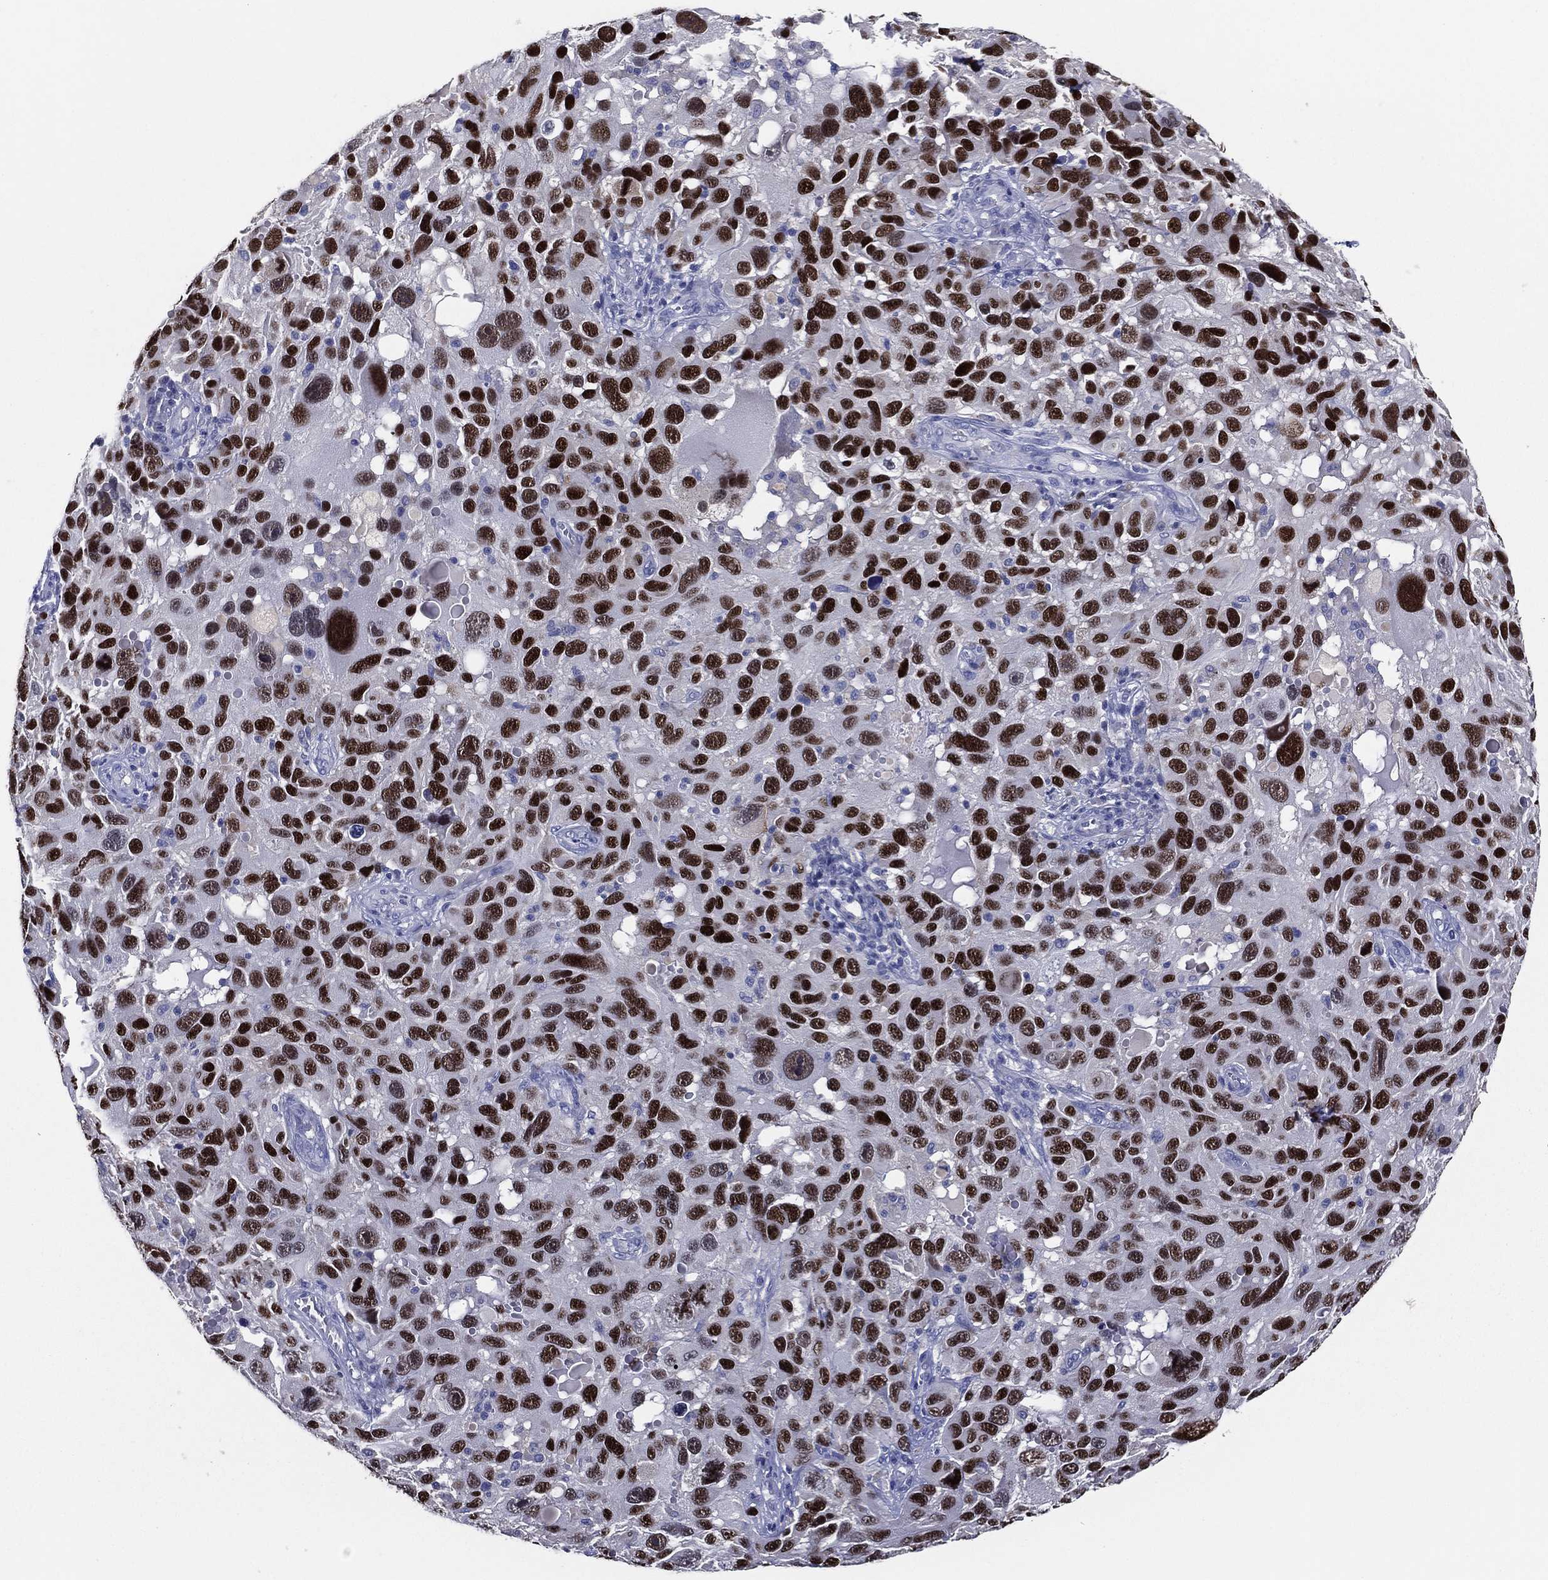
{"staining": {"intensity": "strong", "quantity": ">75%", "location": "nuclear"}, "tissue": "melanoma", "cell_type": "Tumor cells", "image_type": "cancer", "snomed": [{"axis": "morphology", "description": "Malignant melanoma, NOS"}, {"axis": "topography", "description": "Skin"}], "caption": "About >75% of tumor cells in malignant melanoma exhibit strong nuclear protein expression as visualized by brown immunohistochemical staining.", "gene": "TFAP2A", "patient": {"sex": "male", "age": 53}}